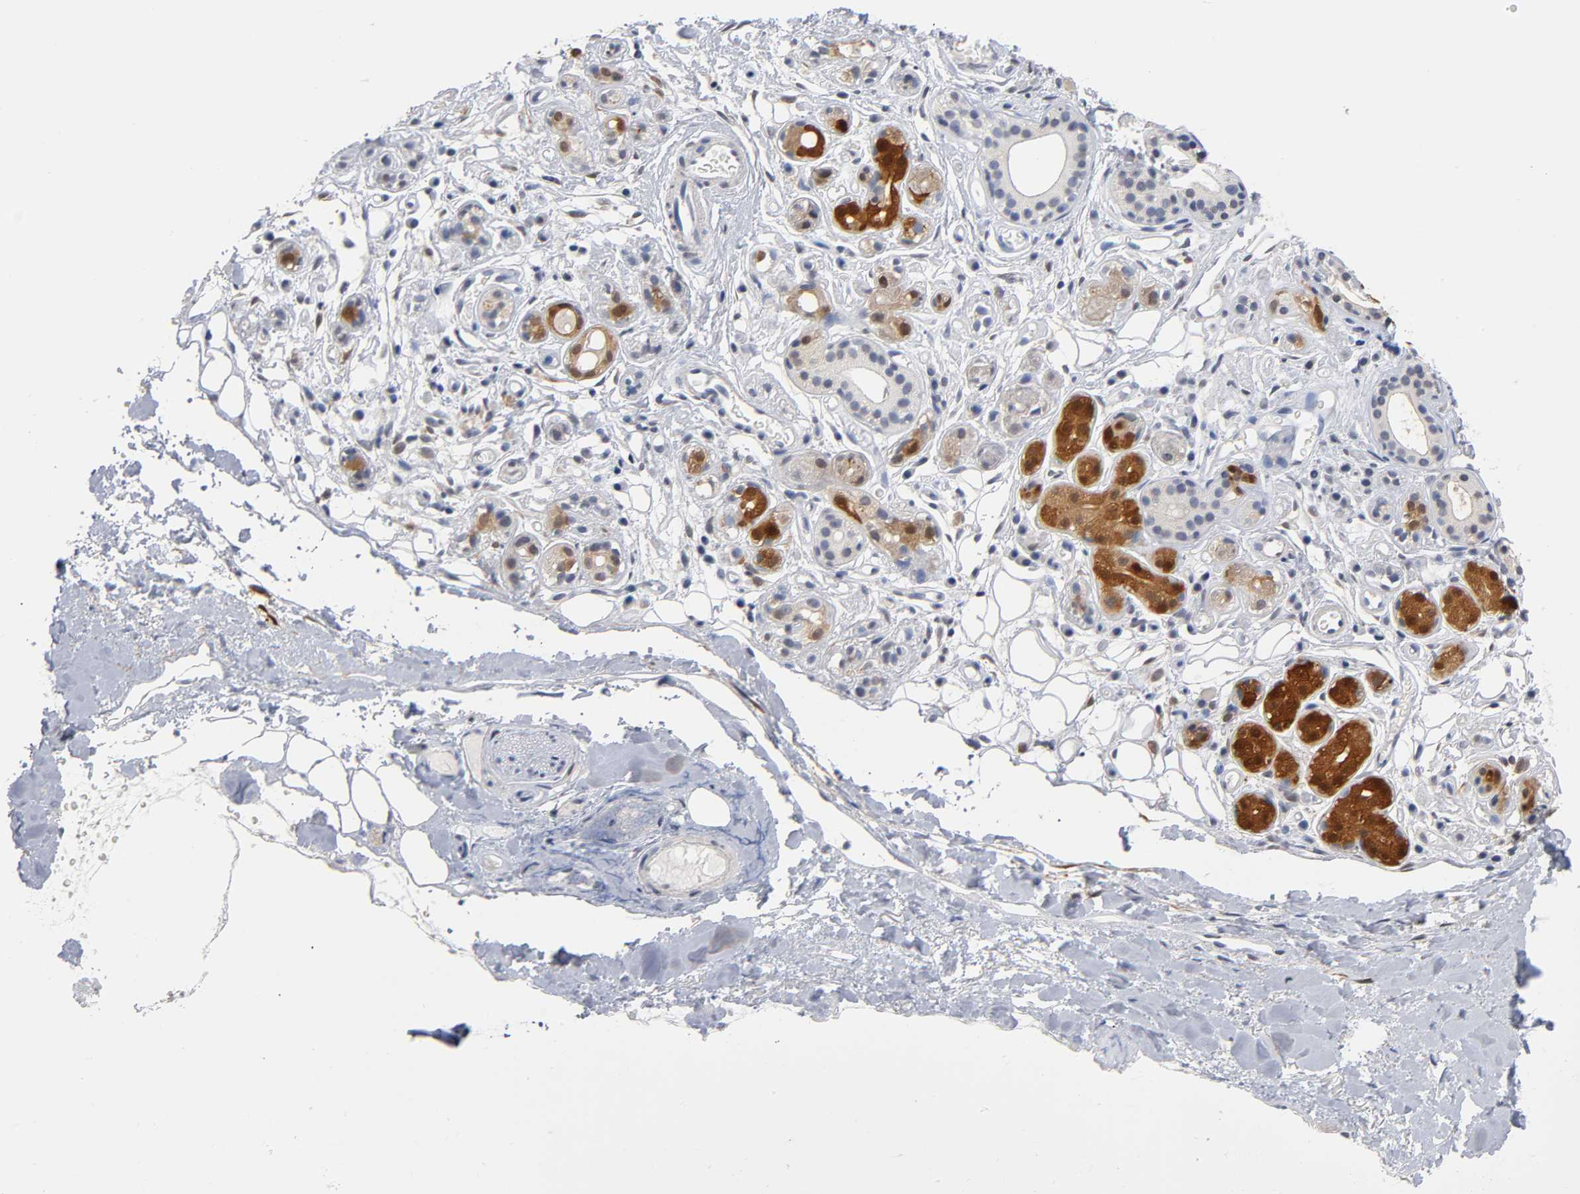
{"staining": {"intensity": "moderate", "quantity": "<25%", "location": "cytoplasmic/membranous,nuclear"}, "tissue": "salivary gland", "cell_type": "Glandular cells", "image_type": "normal", "snomed": [{"axis": "morphology", "description": "Normal tissue, NOS"}, {"axis": "topography", "description": "Salivary gland"}], "caption": "This histopathology image displays immunohistochemistry (IHC) staining of benign human salivary gland, with low moderate cytoplasmic/membranous,nuclear positivity in about <25% of glandular cells.", "gene": "CRABP2", "patient": {"sex": "male", "age": 54}}